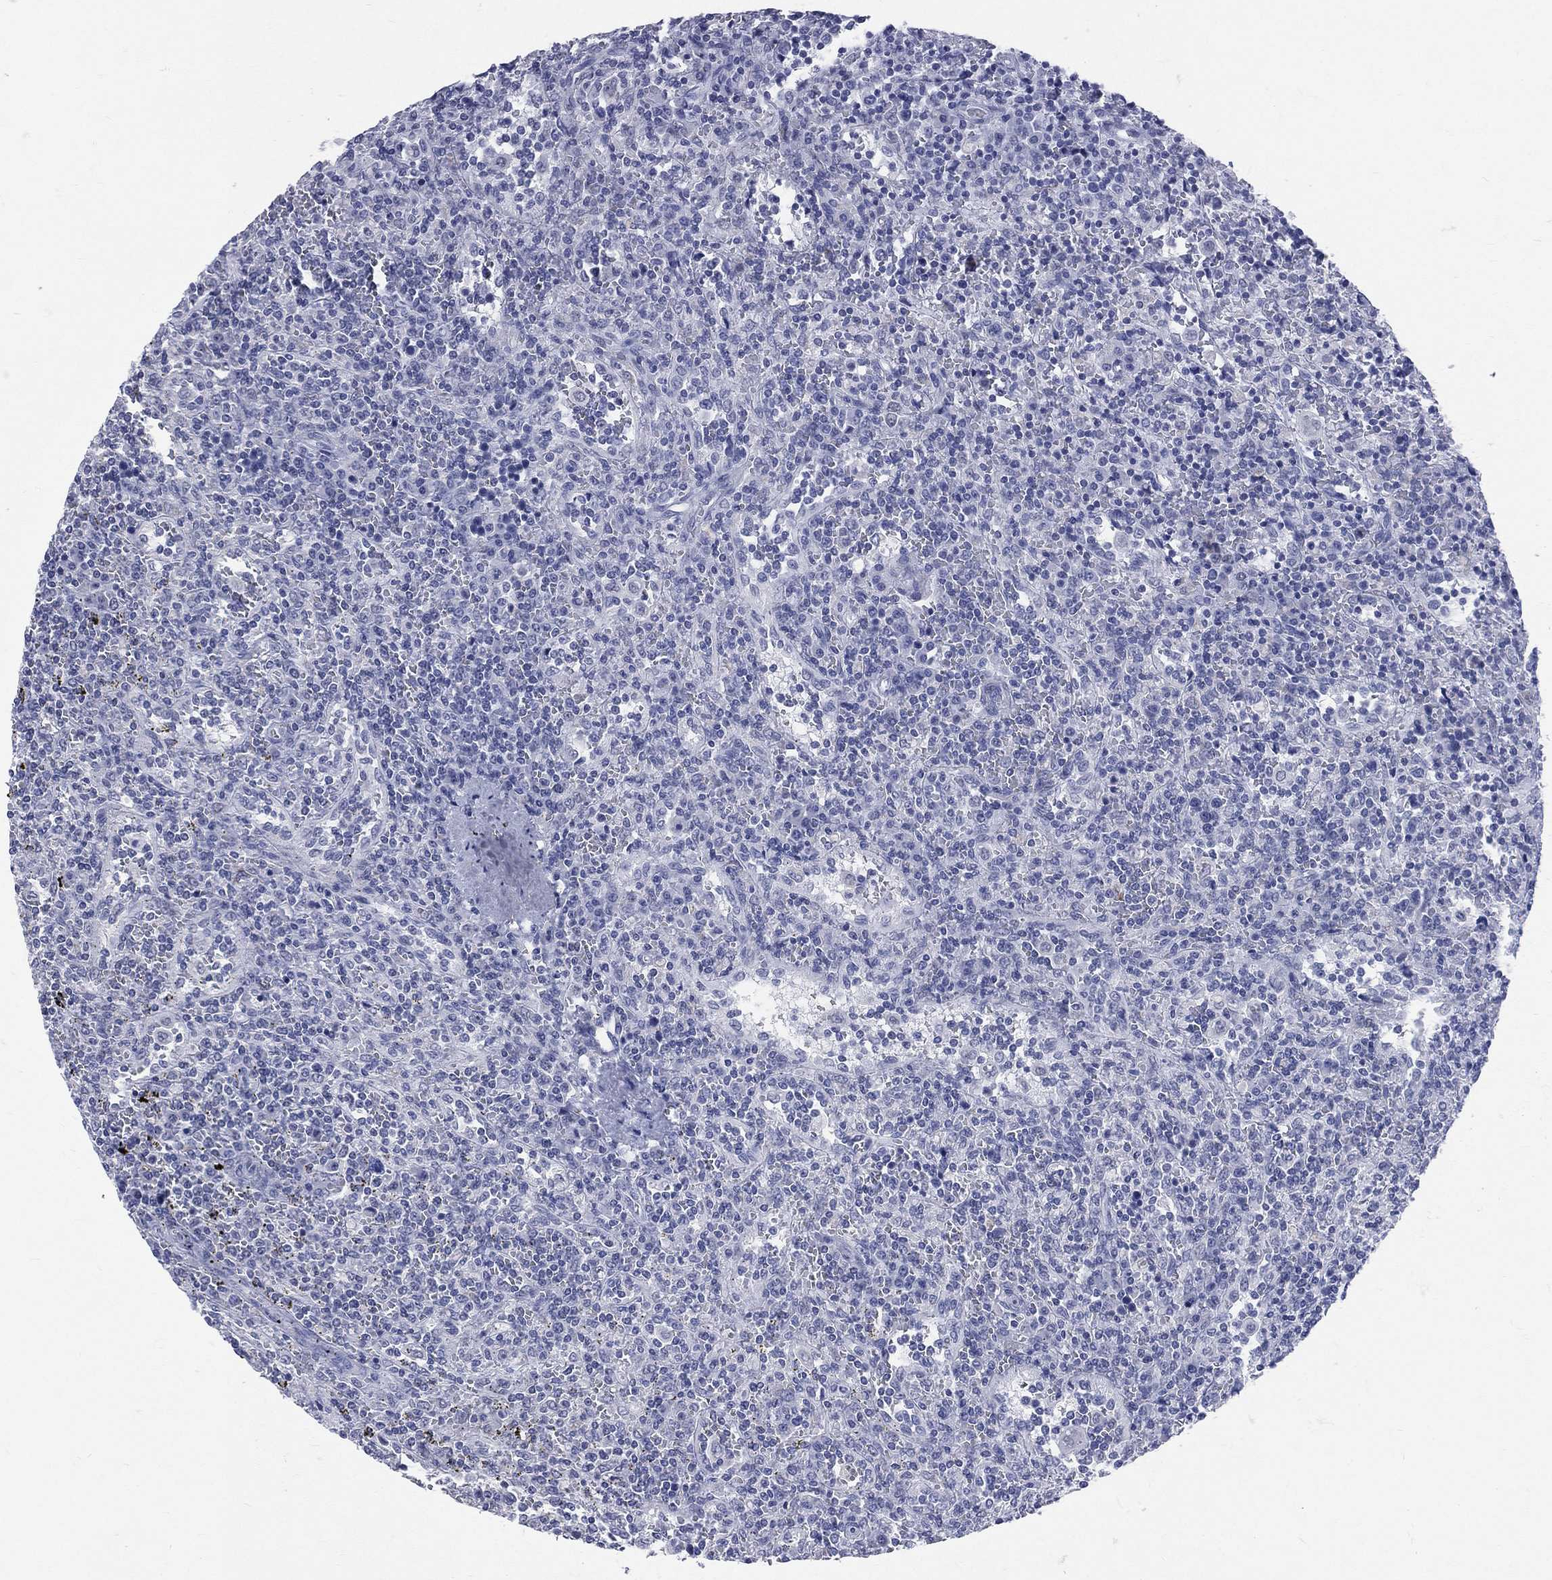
{"staining": {"intensity": "negative", "quantity": "none", "location": "none"}, "tissue": "lymphoma", "cell_type": "Tumor cells", "image_type": "cancer", "snomed": [{"axis": "morphology", "description": "Malignant lymphoma, non-Hodgkin's type, Low grade"}, {"axis": "topography", "description": "Spleen"}], "caption": "This is an IHC histopathology image of human lymphoma. There is no staining in tumor cells.", "gene": "MLLT10", "patient": {"sex": "male", "age": 62}}